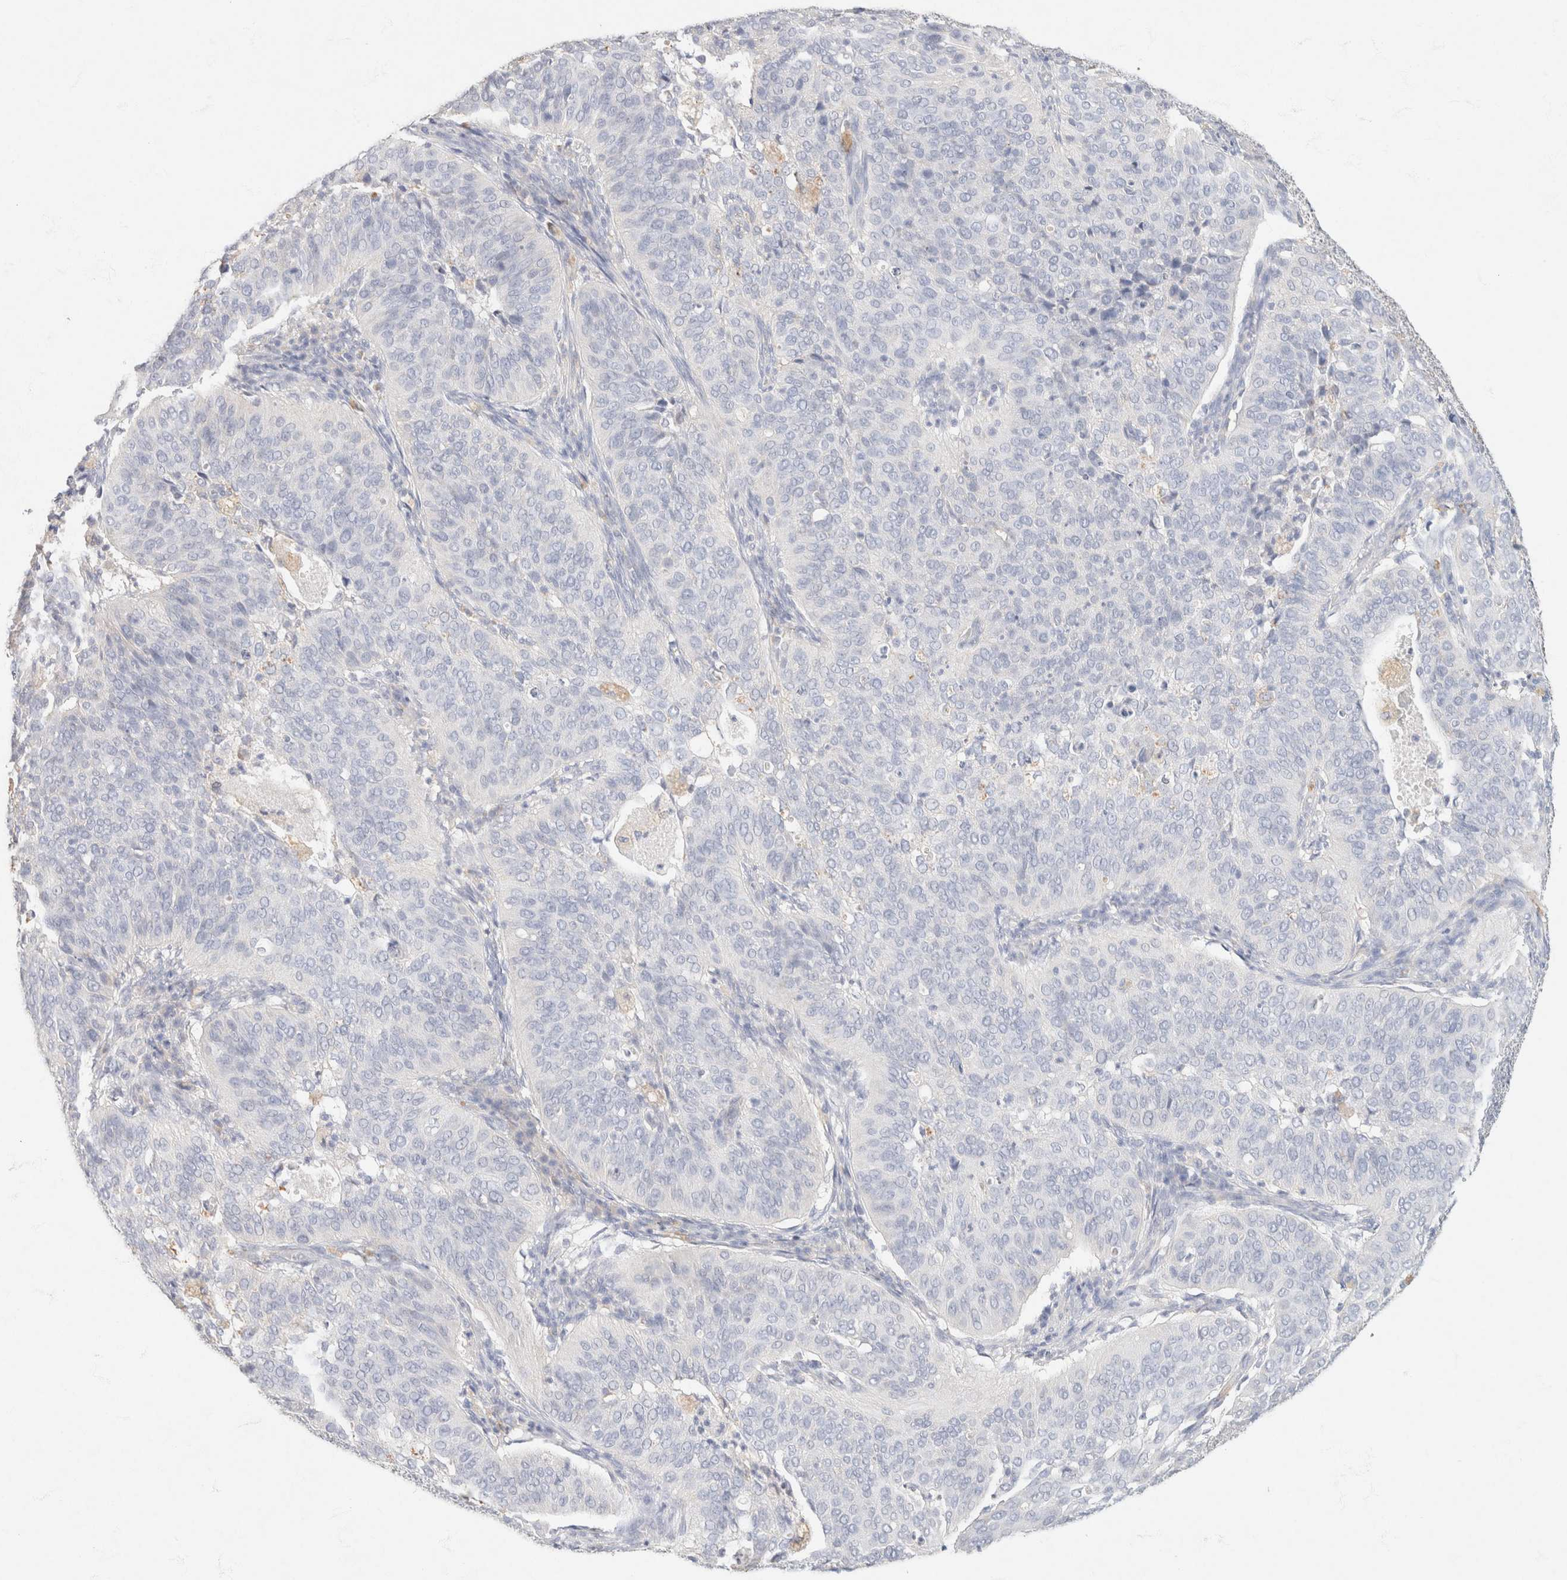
{"staining": {"intensity": "negative", "quantity": "none", "location": "none"}, "tissue": "cervical cancer", "cell_type": "Tumor cells", "image_type": "cancer", "snomed": [{"axis": "morphology", "description": "Normal tissue, NOS"}, {"axis": "morphology", "description": "Squamous cell carcinoma, NOS"}, {"axis": "topography", "description": "Cervix"}], "caption": "The image demonstrates no staining of tumor cells in squamous cell carcinoma (cervical).", "gene": "CA12", "patient": {"sex": "female", "age": 39}}